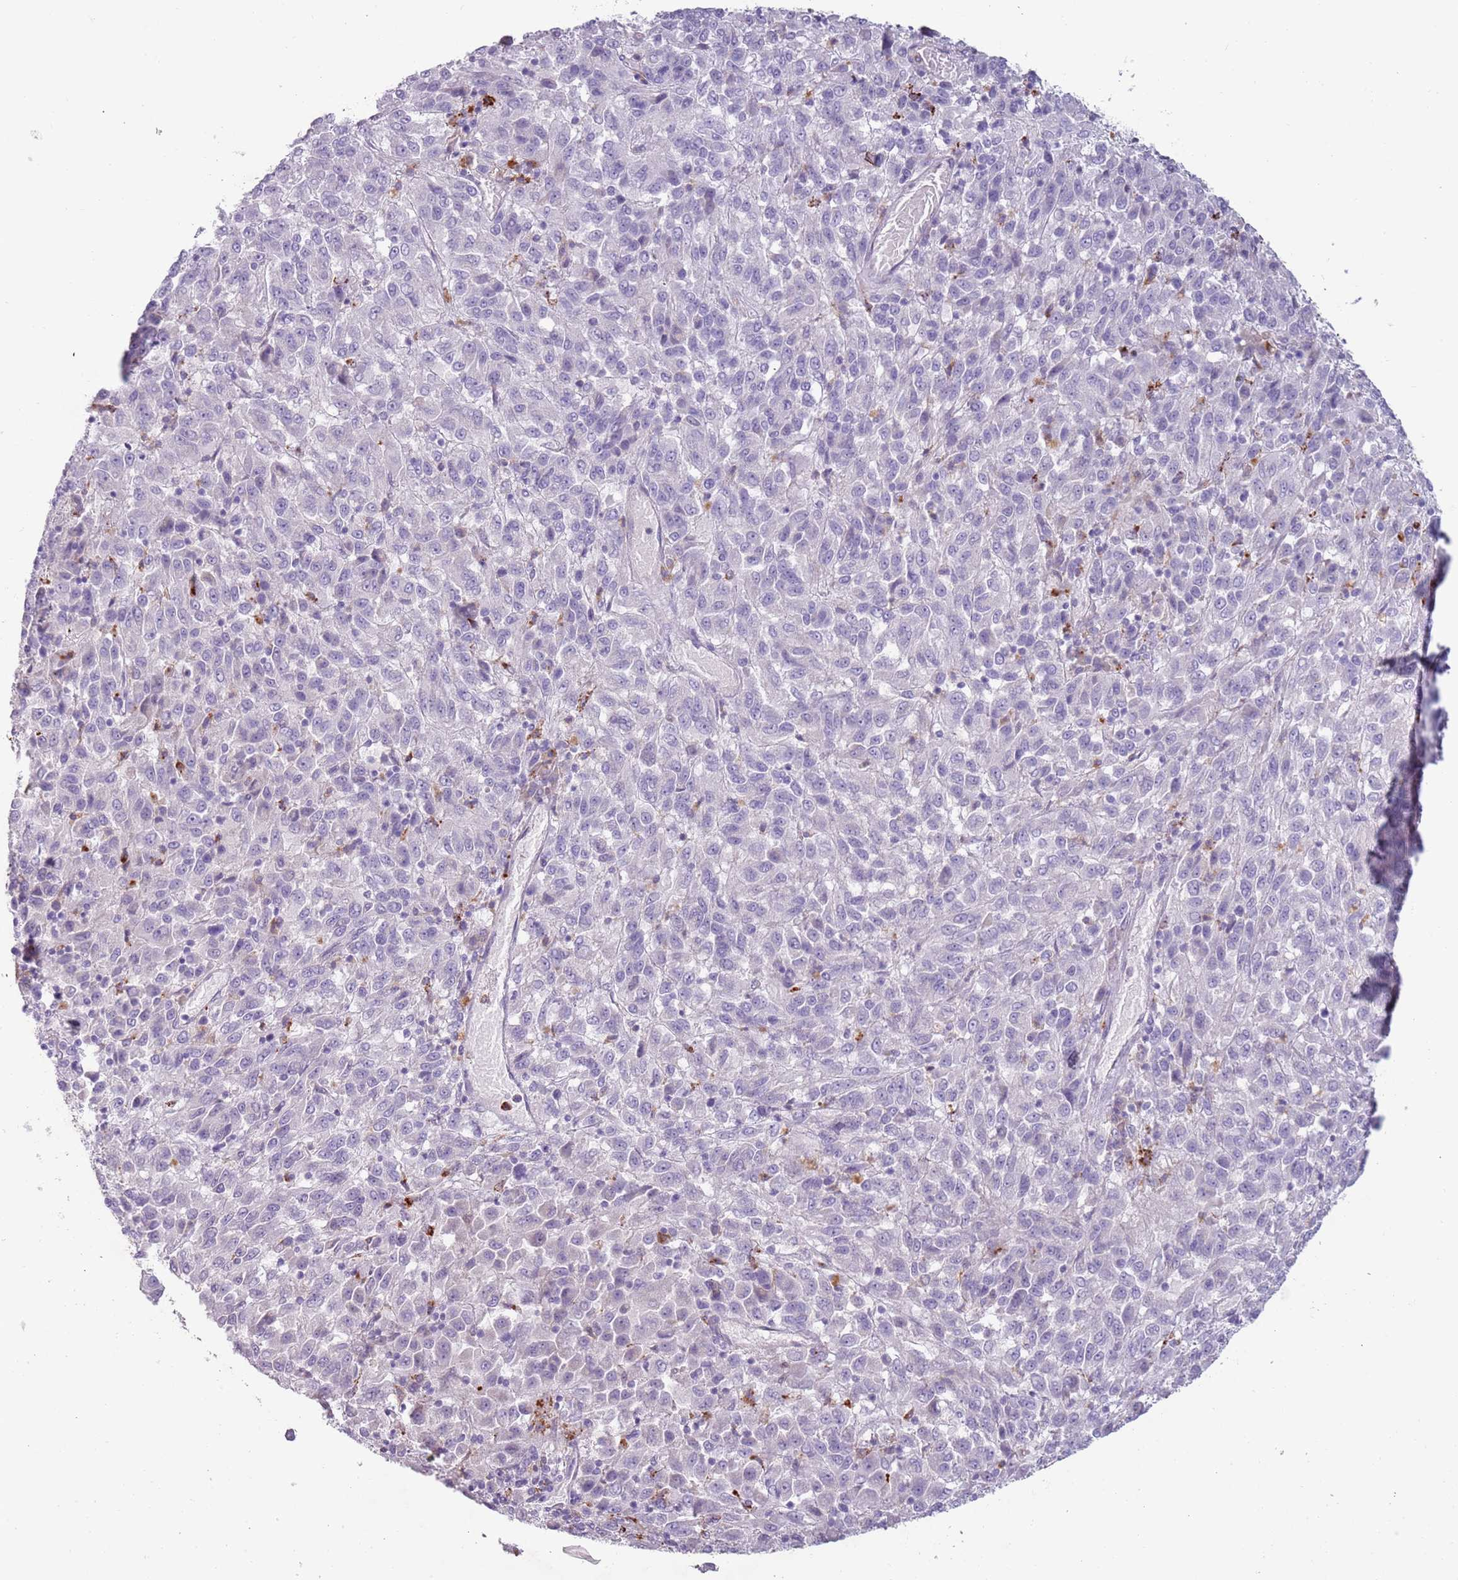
{"staining": {"intensity": "negative", "quantity": "none", "location": "none"}, "tissue": "melanoma", "cell_type": "Tumor cells", "image_type": "cancer", "snomed": [{"axis": "morphology", "description": "Malignant melanoma, Metastatic site"}, {"axis": "topography", "description": "Lung"}], "caption": "DAB immunohistochemical staining of malignant melanoma (metastatic site) displays no significant positivity in tumor cells. (Immunohistochemistry (ihc), brightfield microscopy, high magnification).", "gene": "NWD2", "patient": {"sex": "male", "age": 64}}